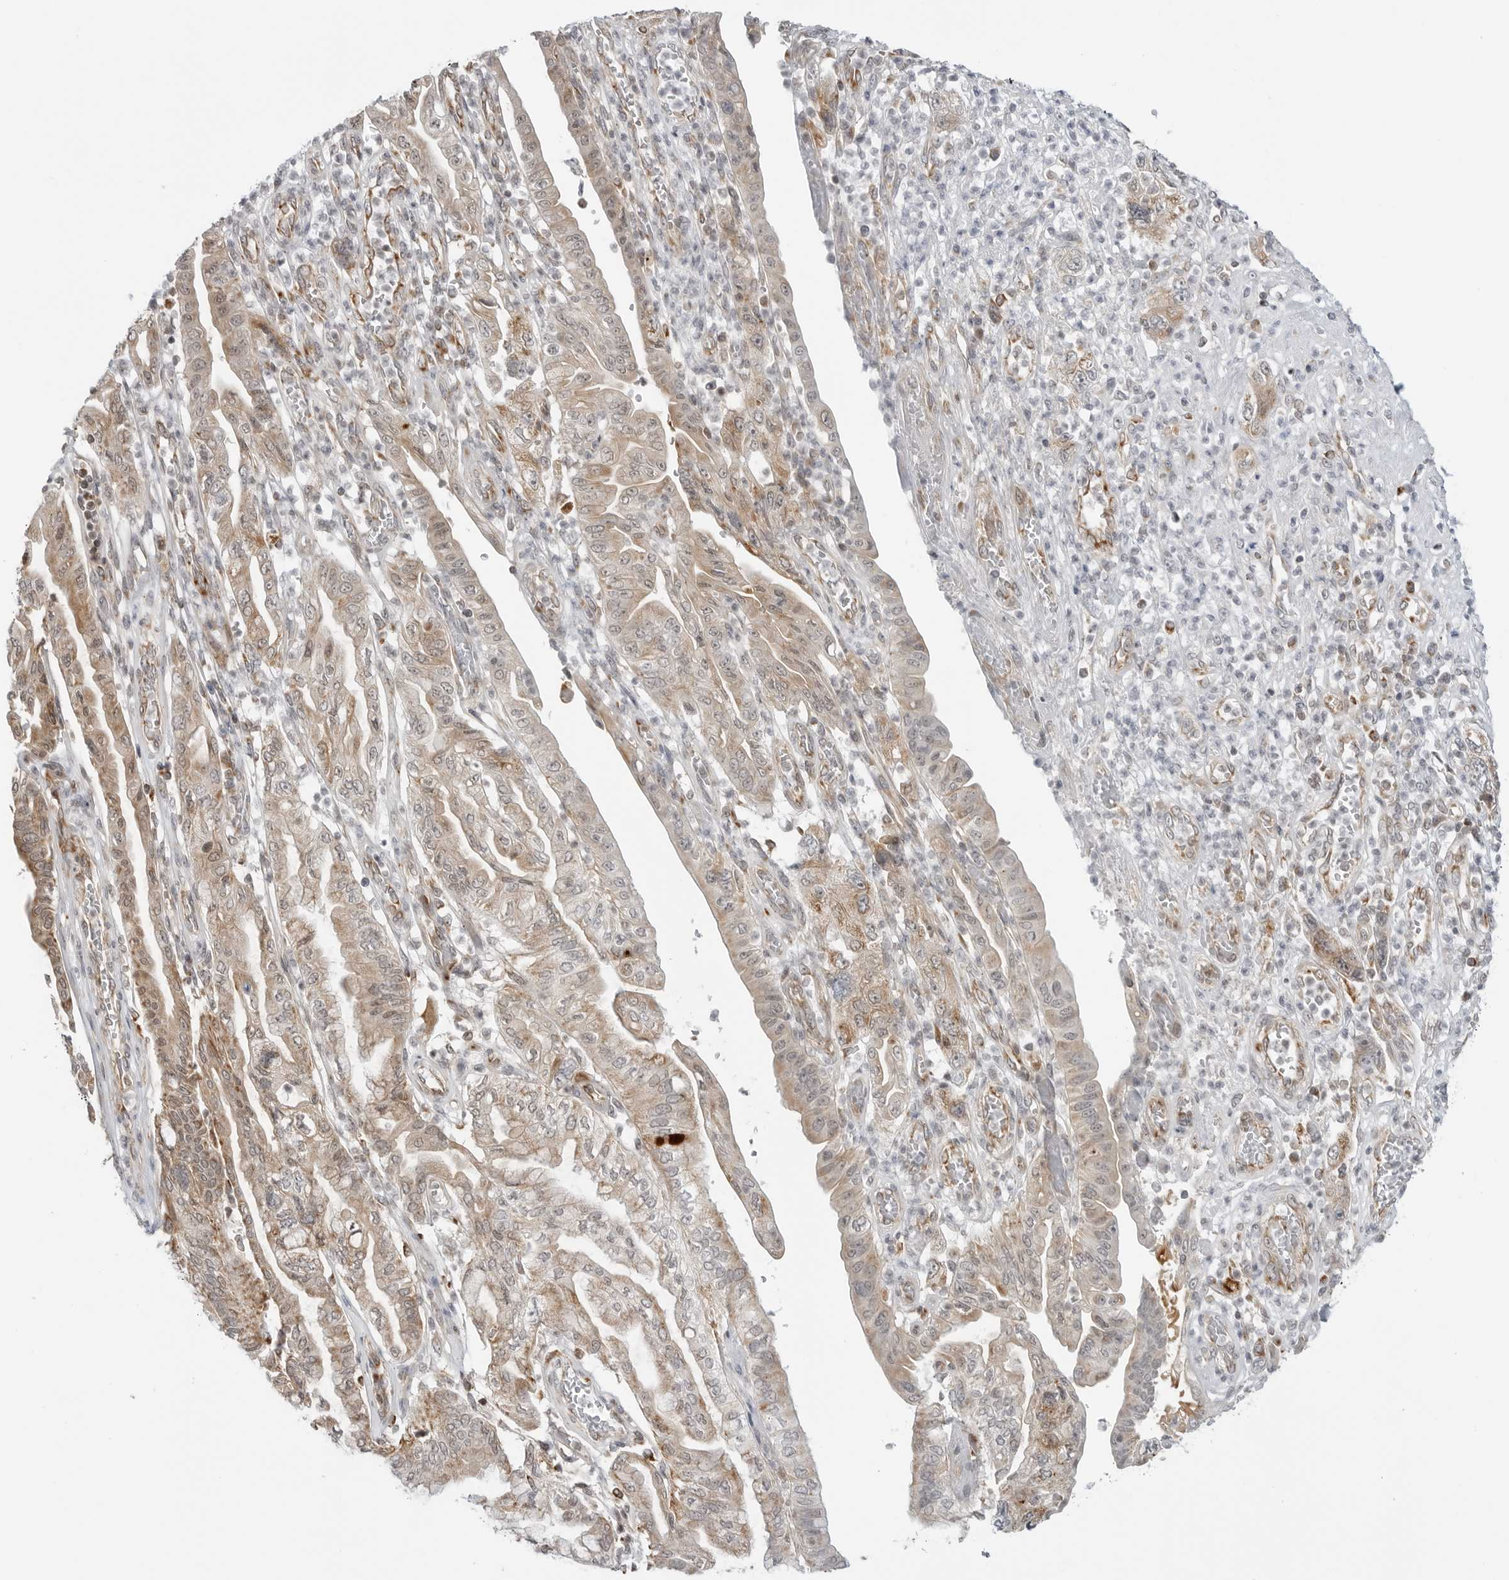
{"staining": {"intensity": "weak", "quantity": ">75%", "location": "cytoplasmic/membranous"}, "tissue": "pancreatic cancer", "cell_type": "Tumor cells", "image_type": "cancer", "snomed": [{"axis": "morphology", "description": "Adenocarcinoma, NOS"}, {"axis": "topography", "description": "Pancreas"}], "caption": "Brown immunohistochemical staining in pancreatic cancer demonstrates weak cytoplasmic/membranous expression in about >75% of tumor cells.", "gene": "PEX2", "patient": {"sex": "female", "age": 73}}